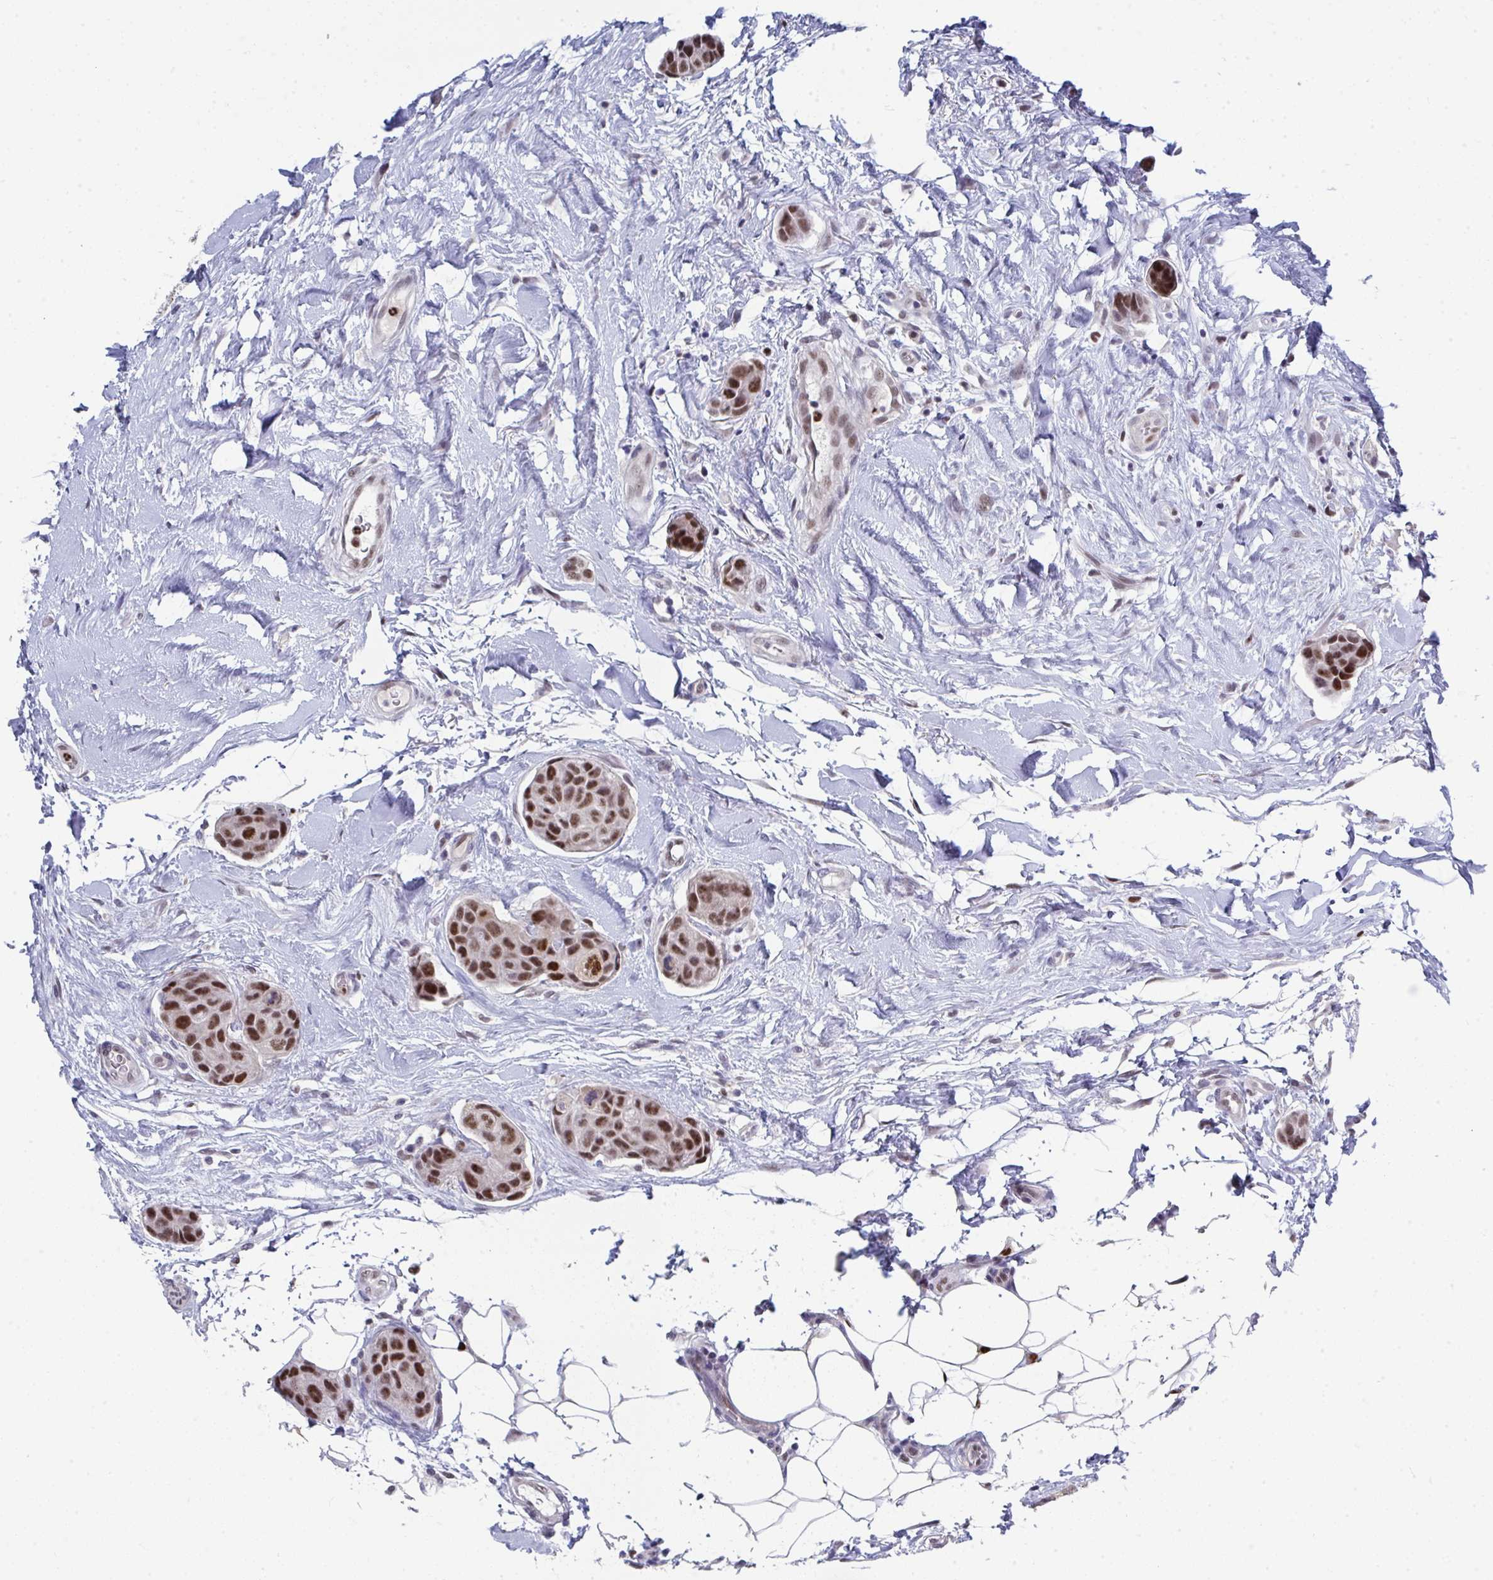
{"staining": {"intensity": "strong", "quantity": ">75%", "location": "nuclear"}, "tissue": "breast cancer", "cell_type": "Tumor cells", "image_type": "cancer", "snomed": [{"axis": "morphology", "description": "Duct carcinoma"}, {"axis": "topography", "description": "Breast"}, {"axis": "topography", "description": "Lymph node"}], "caption": "Immunohistochemical staining of breast invasive ductal carcinoma reveals high levels of strong nuclear protein positivity in approximately >75% of tumor cells. (DAB (3,3'-diaminobenzidine) IHC, brown staining for protein, blue staining for nuclei).", "gene": "JDP2", "patient": {"sex": "female", "age": 80}}